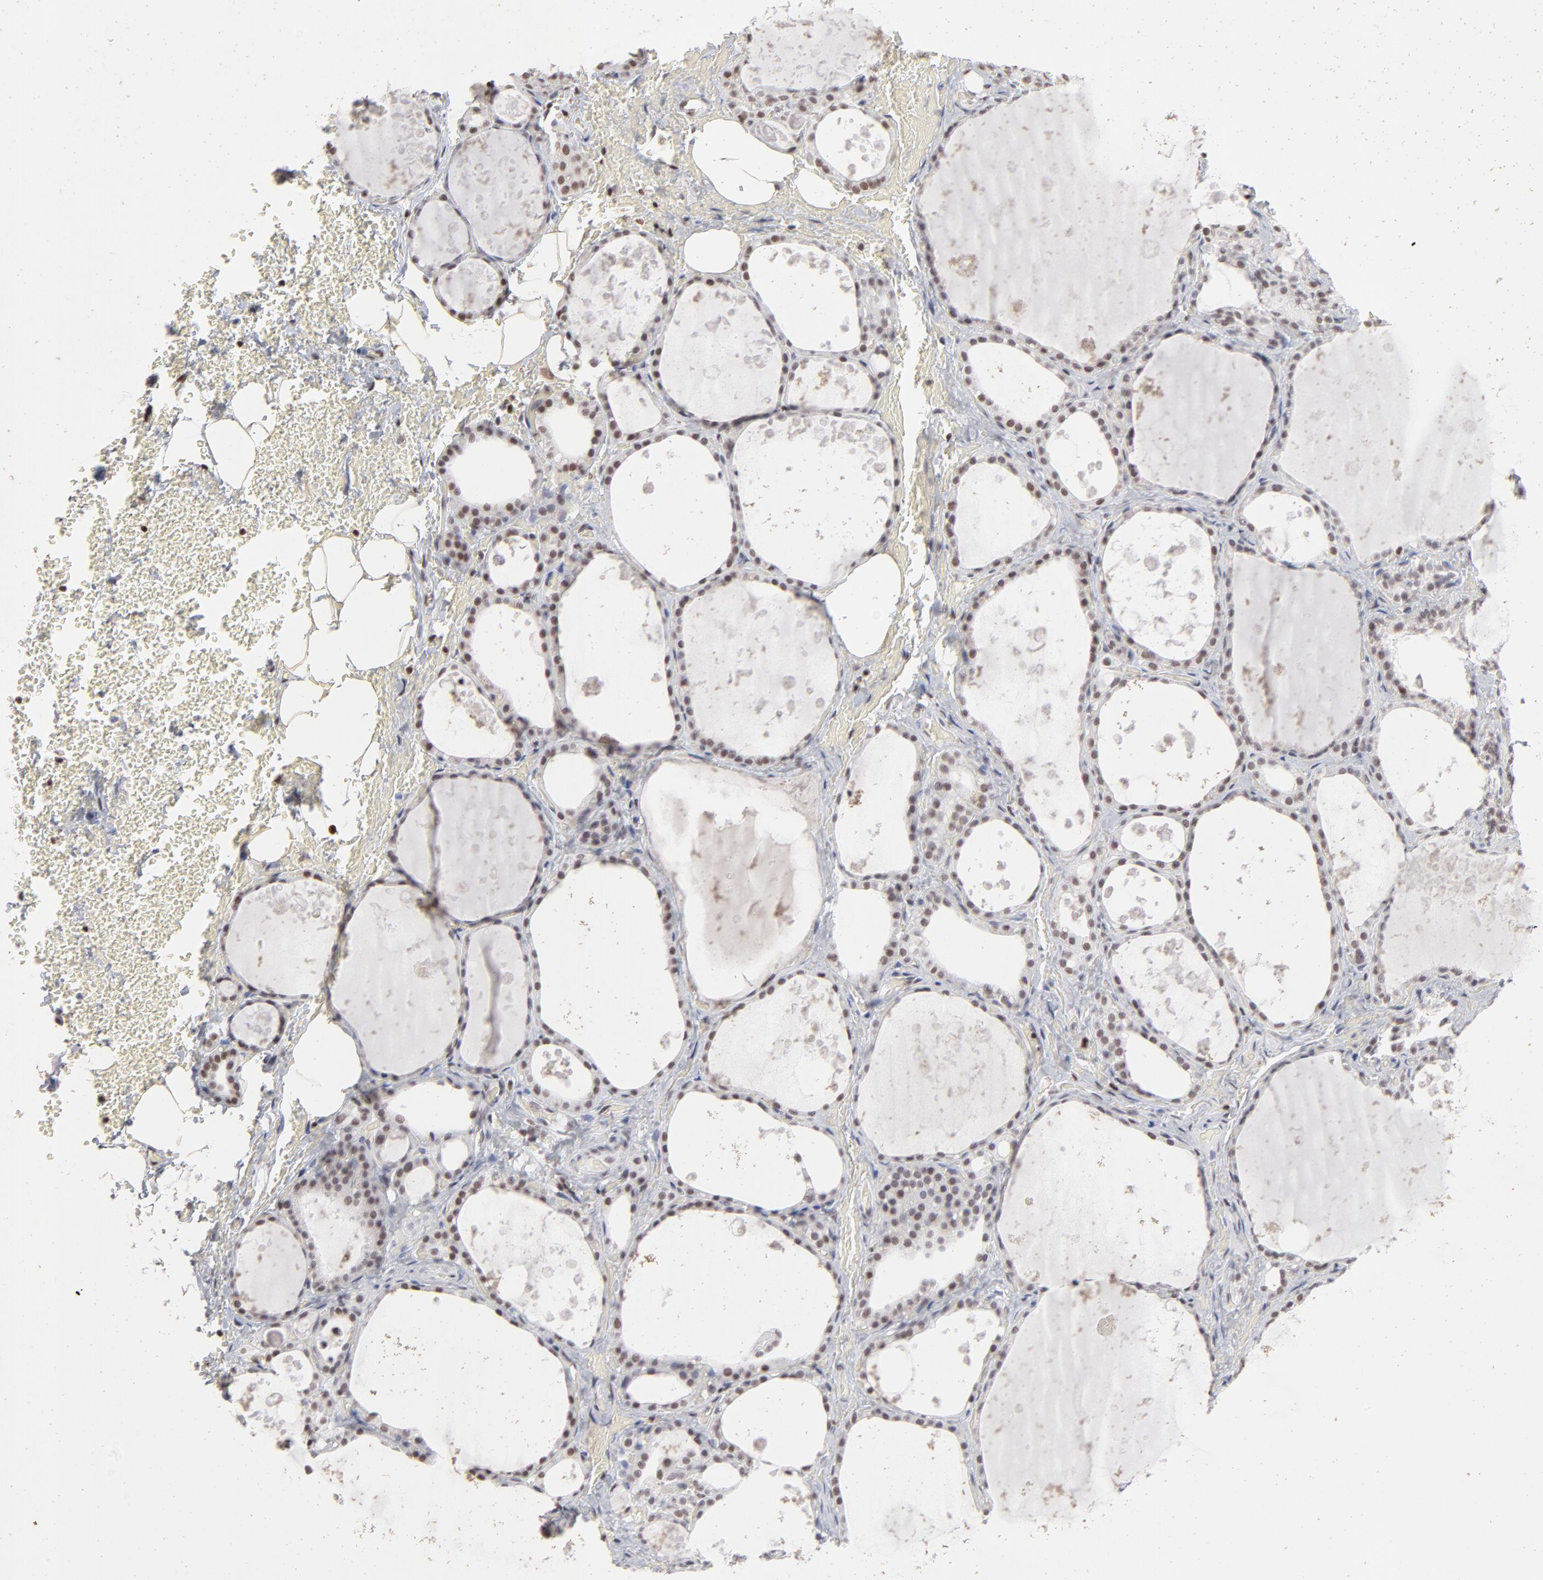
{"staining": {"intensity": "moderate", "quantity": ">75%", "location": "nuclear"}, "tissue": "thyroid gland", "cell_type": "Glandular cells", "image_type": "normal", "snomed": [{"axis": "morphology", "description": "Normal tissue, NOS"}, {"axis": "topography", "description": "Thyroid gland"}], "caption": "This is a histology image of immunohistochemistry (IHC) staining of normal thyroid gland, which shows moderate positivity in the nuclear of glandular cells.", "gene": "PARP1", "patient": {"sex": "male", "age": 61}}